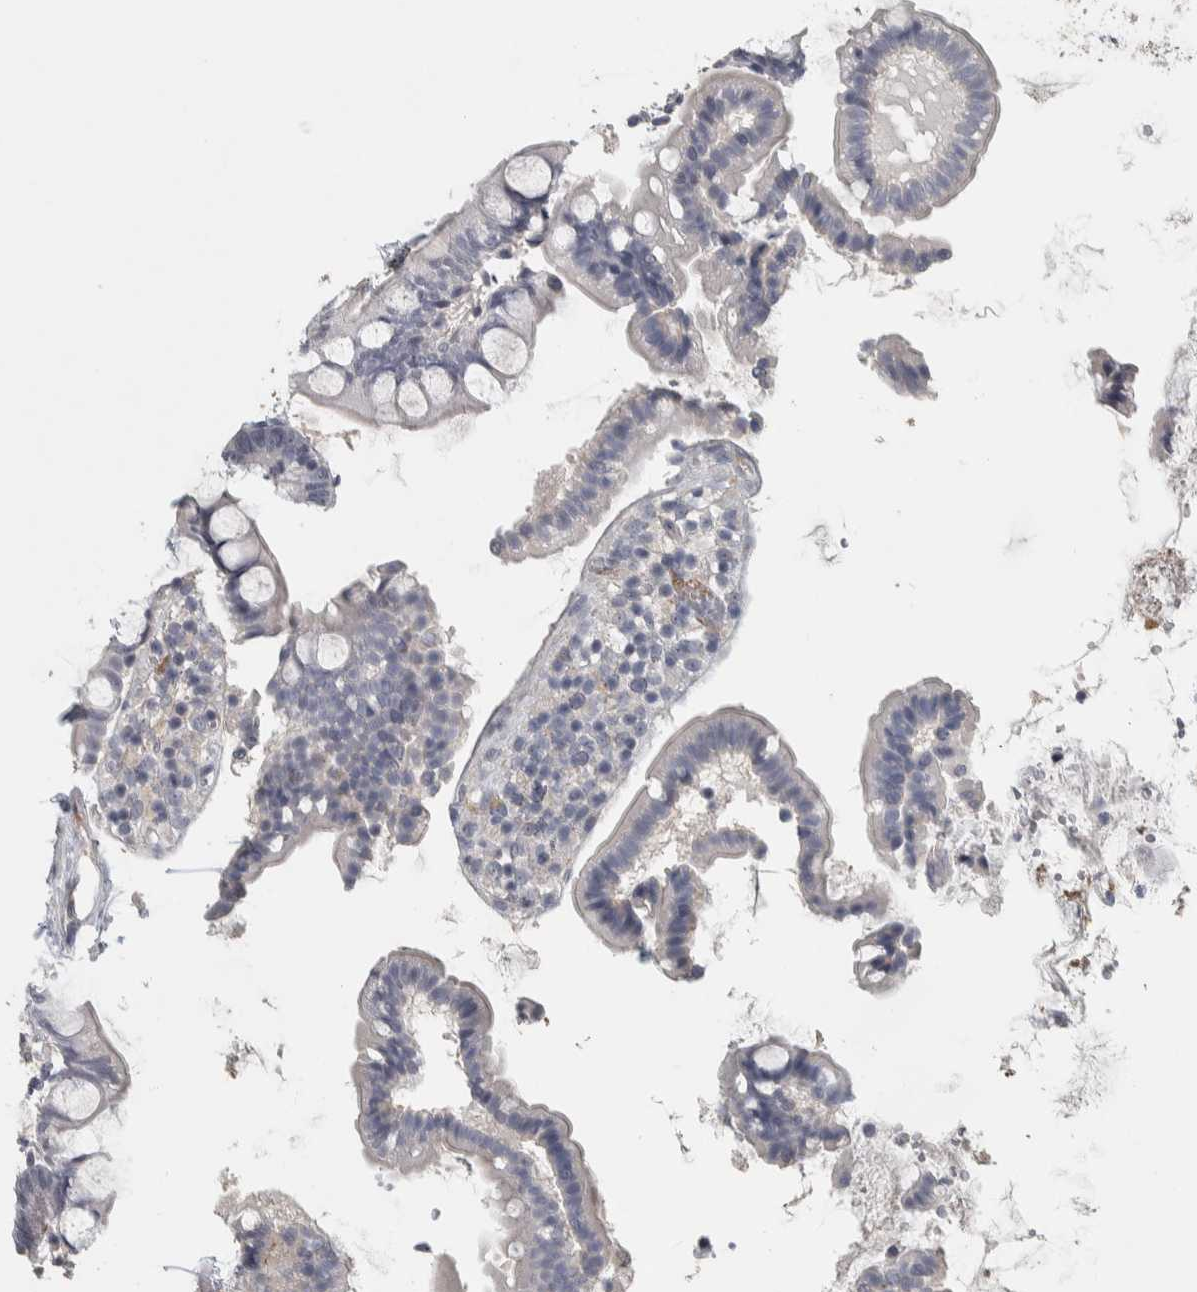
{"staining": {"intensity": "negative", "quantity": "none", "location": "none"}, "tissue": "small intestine", "cell_type": "Glandular cells", "image_type": "normal", "snomed": [{"axis": "morphology", "description": "Normal tissue, NOS"}, {"axis": "topography", "description": "Small intestine"}], "caption": "This is an immunohistochemistry photomicrograph of unremarkable small intestine. There is no expression in glandular cells.", "gene": "DCAF10", "patient": {"sex": "female", "age": 84}}